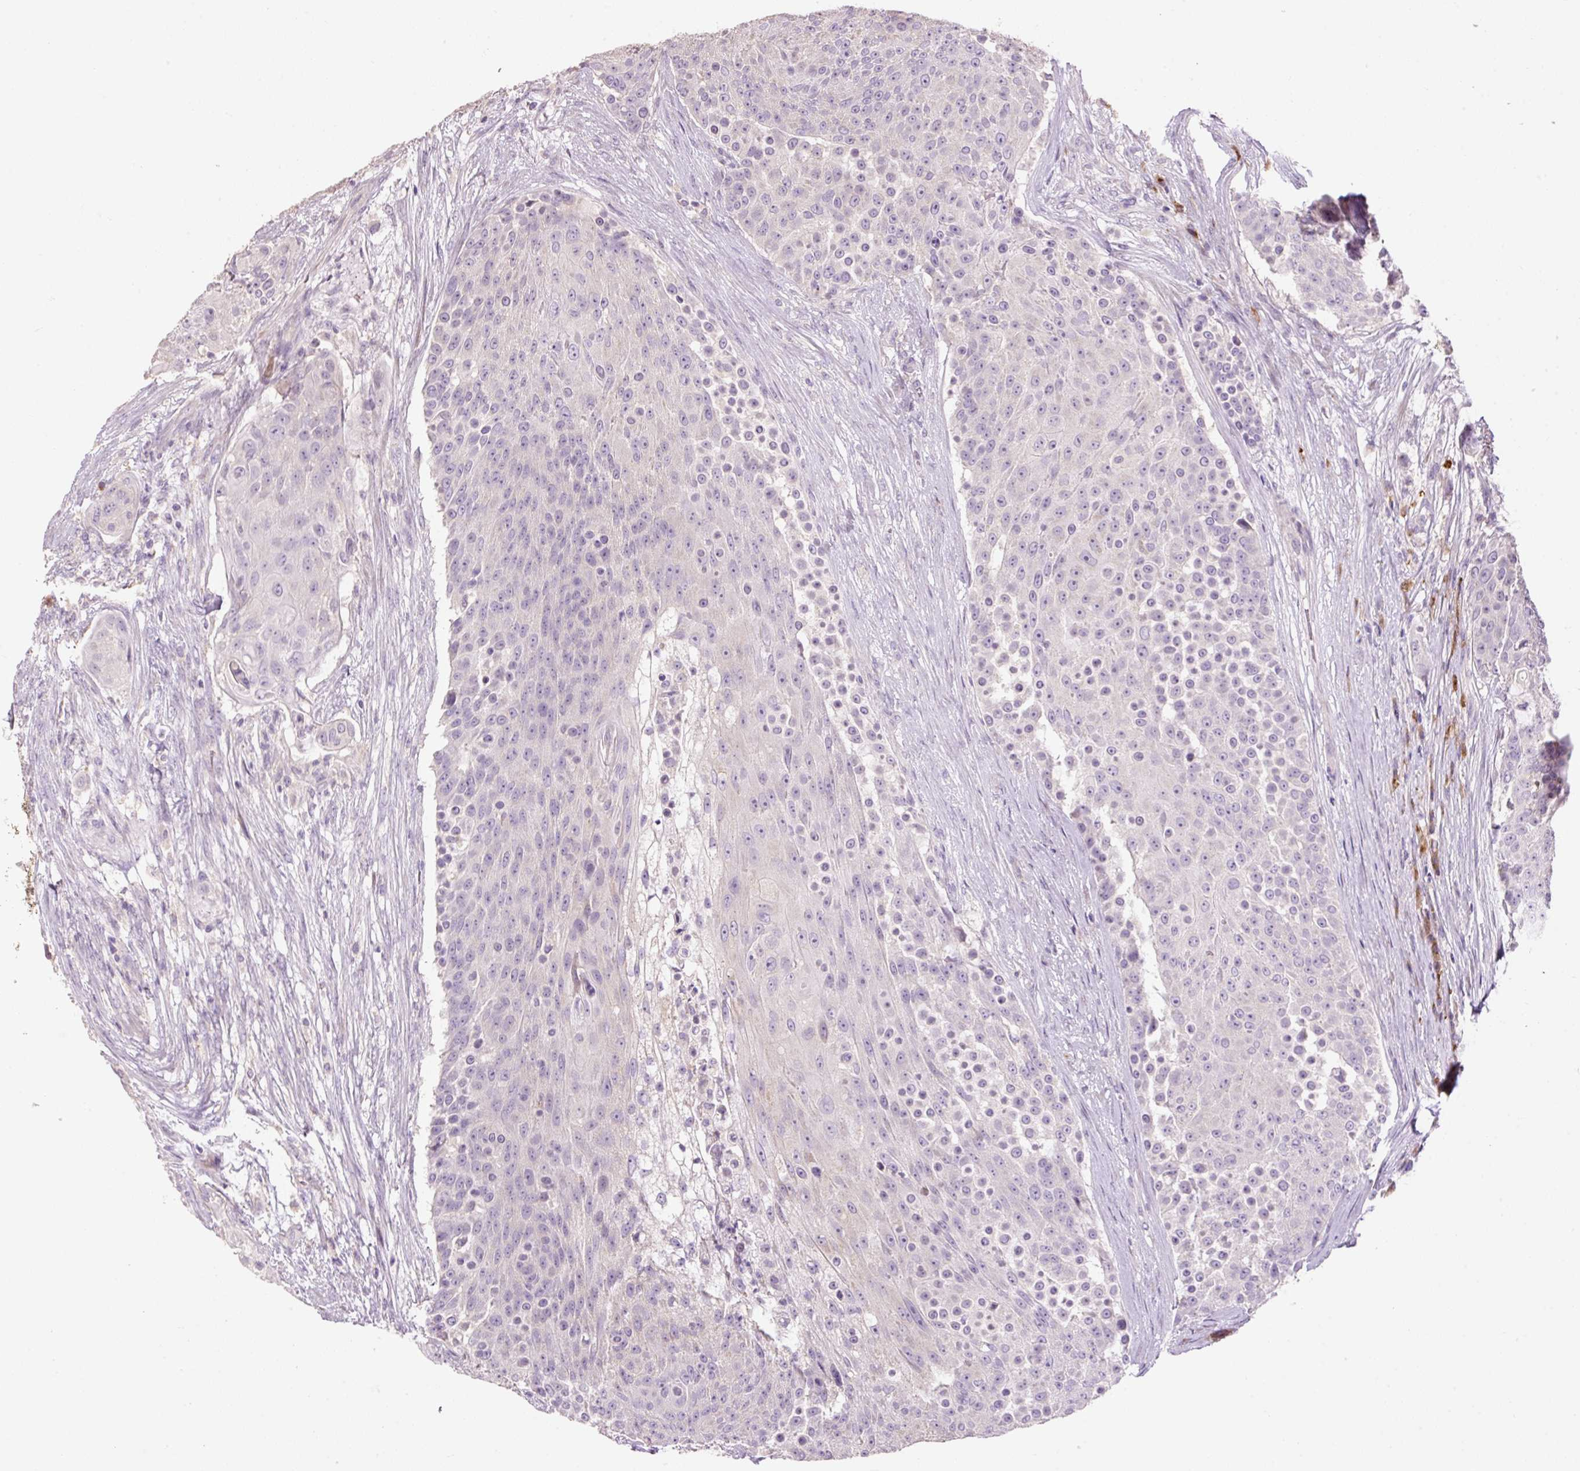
{"staining": {"intensity": "negative", "quantity": "none", "location": "none"}, "tissue": "urothelial cancer", "cell_type": "Tumor cells", "image_type": "cancer", "snomed": [{"axis": "morphology", "description": "Urothelial carcinoma, High grade"}, {"axis": "topography", "description": "Urinary bladder"}], "caption": "Protein analysis of urothelial carcinoma (high-grade) reveals no significant staining in tumor cells.", "gene": "HAX1", "patient": {"sex": "female", "age": 63}}